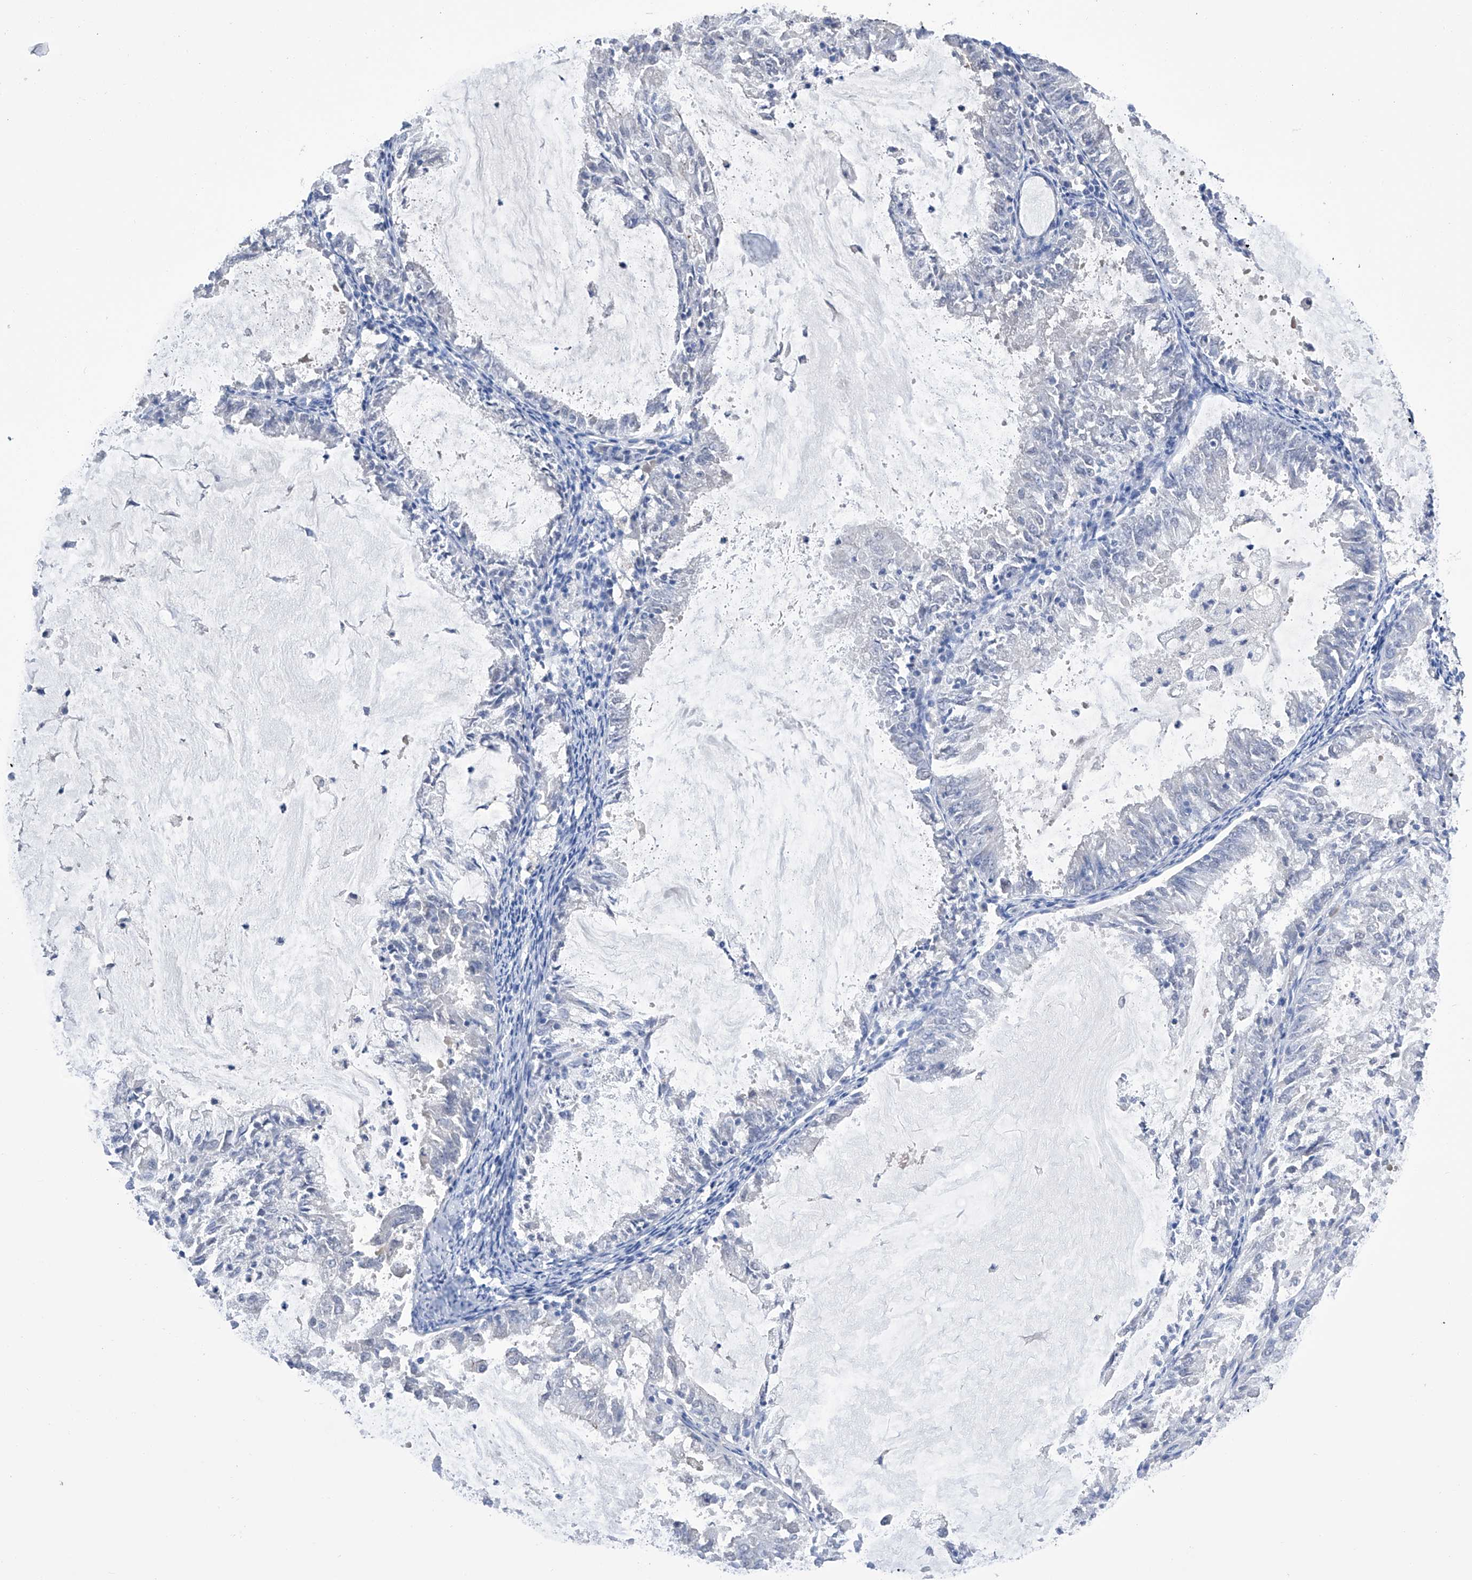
{"staining": {"intensity": "negative", "quantity": "none", "location": "none"}, "tissue": "endometrial cancer", "cell_type": "Tumor cells", "image_type": "cancer", "snomed": [{"axis": "morphology", "description": "Adenocarcinoma, NOS"}, {"axis": "topography", "description": "Endometrium"}], "caption": "This is an immunohistochemistry (IHC) photomicrograph of human endometrial cancer (adenocarcinoma). There is no expression in tumor cells.", "gene": "PGM3", "patient": {"sex": "female", "age": 57}}